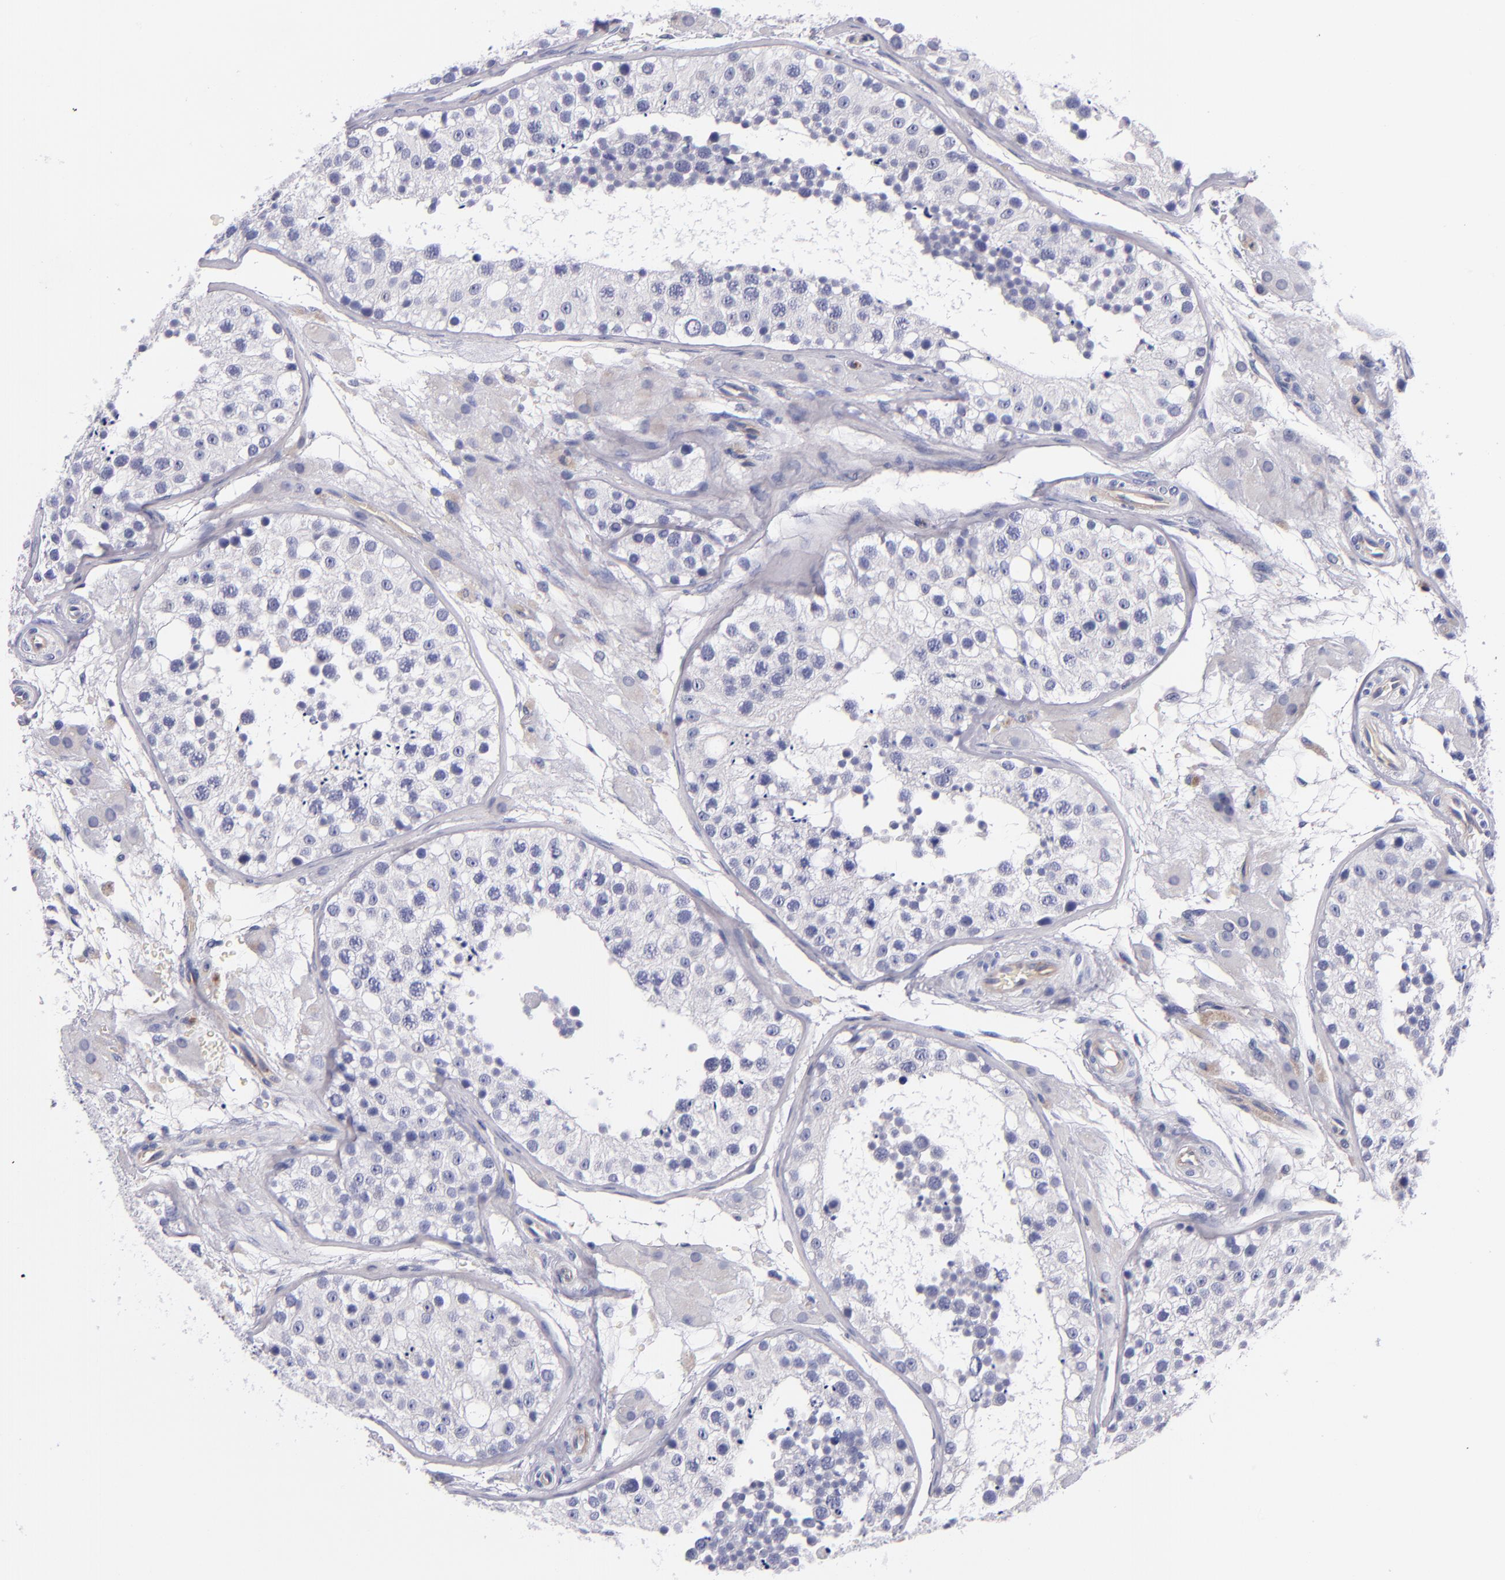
{"staining": {"intensity": "negative", "quantity": "none", "location": "none"}, "tissue": "testis", "cell_type": "Cells in seminiferous ducts", "image_type": "normal", "snomed": [{"axis": "morphology", "description": "Normal tissue, NOS"}, {"axis": "topography", "description": "Testis"}], "caption": "Immunohistochemistry micrograph of benign human testis stained for a protein (brown), which displays no staining in cells in seminiferous ducts. Nuclei are stained in blue.", "gene": "NOS3", "patient": {"sex": "male", "age": 26}}